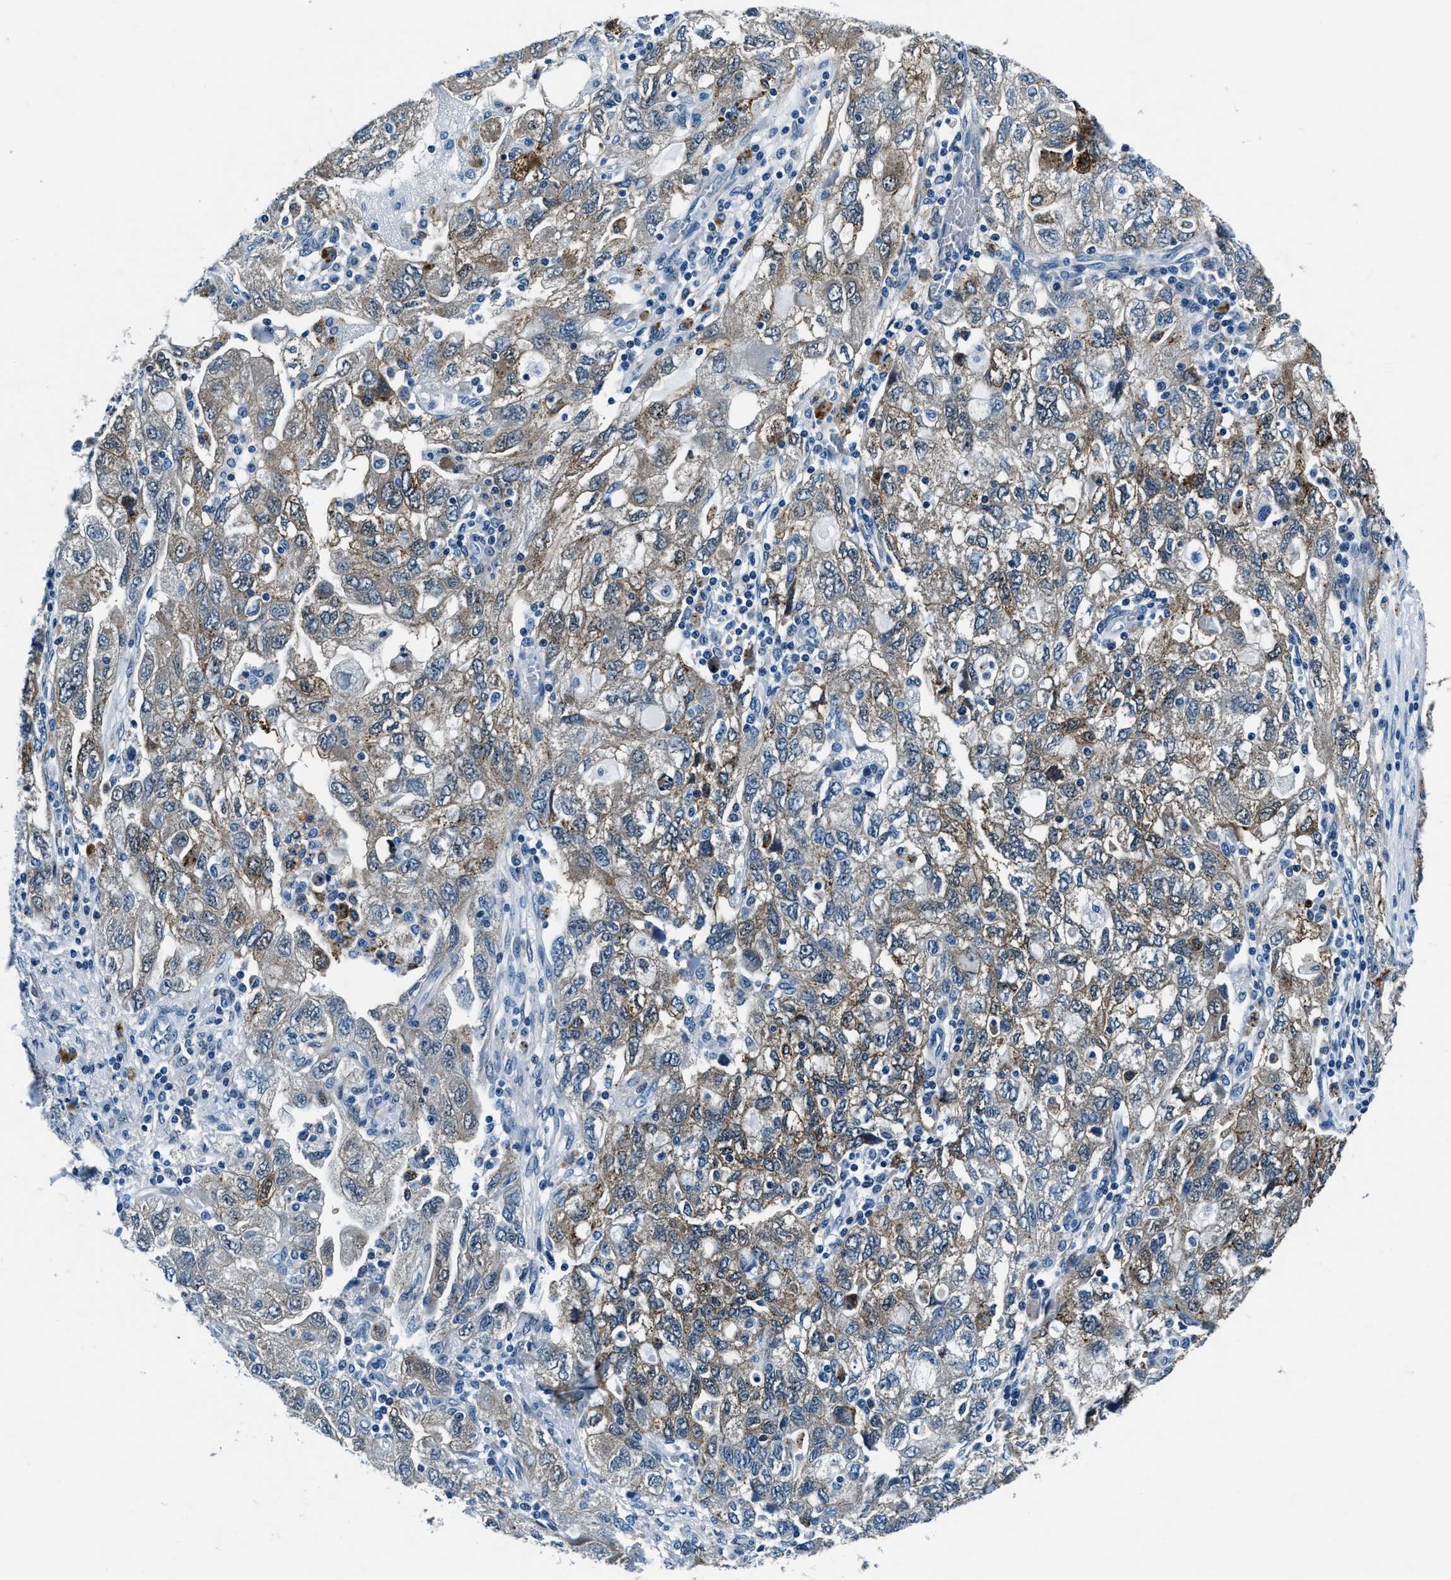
{"staining": {"intensity": "weak", "quantity": "25%-75%", "location": "cytoplasmic/membranous"}, "tissue": "ovarian cancer", "cell_type": "Tumor cells", "image_type": "cancer", "snomed": [{"axis": "morphology", "description": "Carcinoma, NOS"}, {"axis": "morphology", "description": "Cystadenocarcinoma, serous, NOS"}, {"axis": "topography", "description": "Ovary"}], "caption": "Tumor cells demonstrate weak cytoplasmic/membranous positivity in about 25%-75% of cells in ovarian cancer (carcinoma).", "gene": "PTPDC1", "patient": {"sex": "female", "age": 69}}